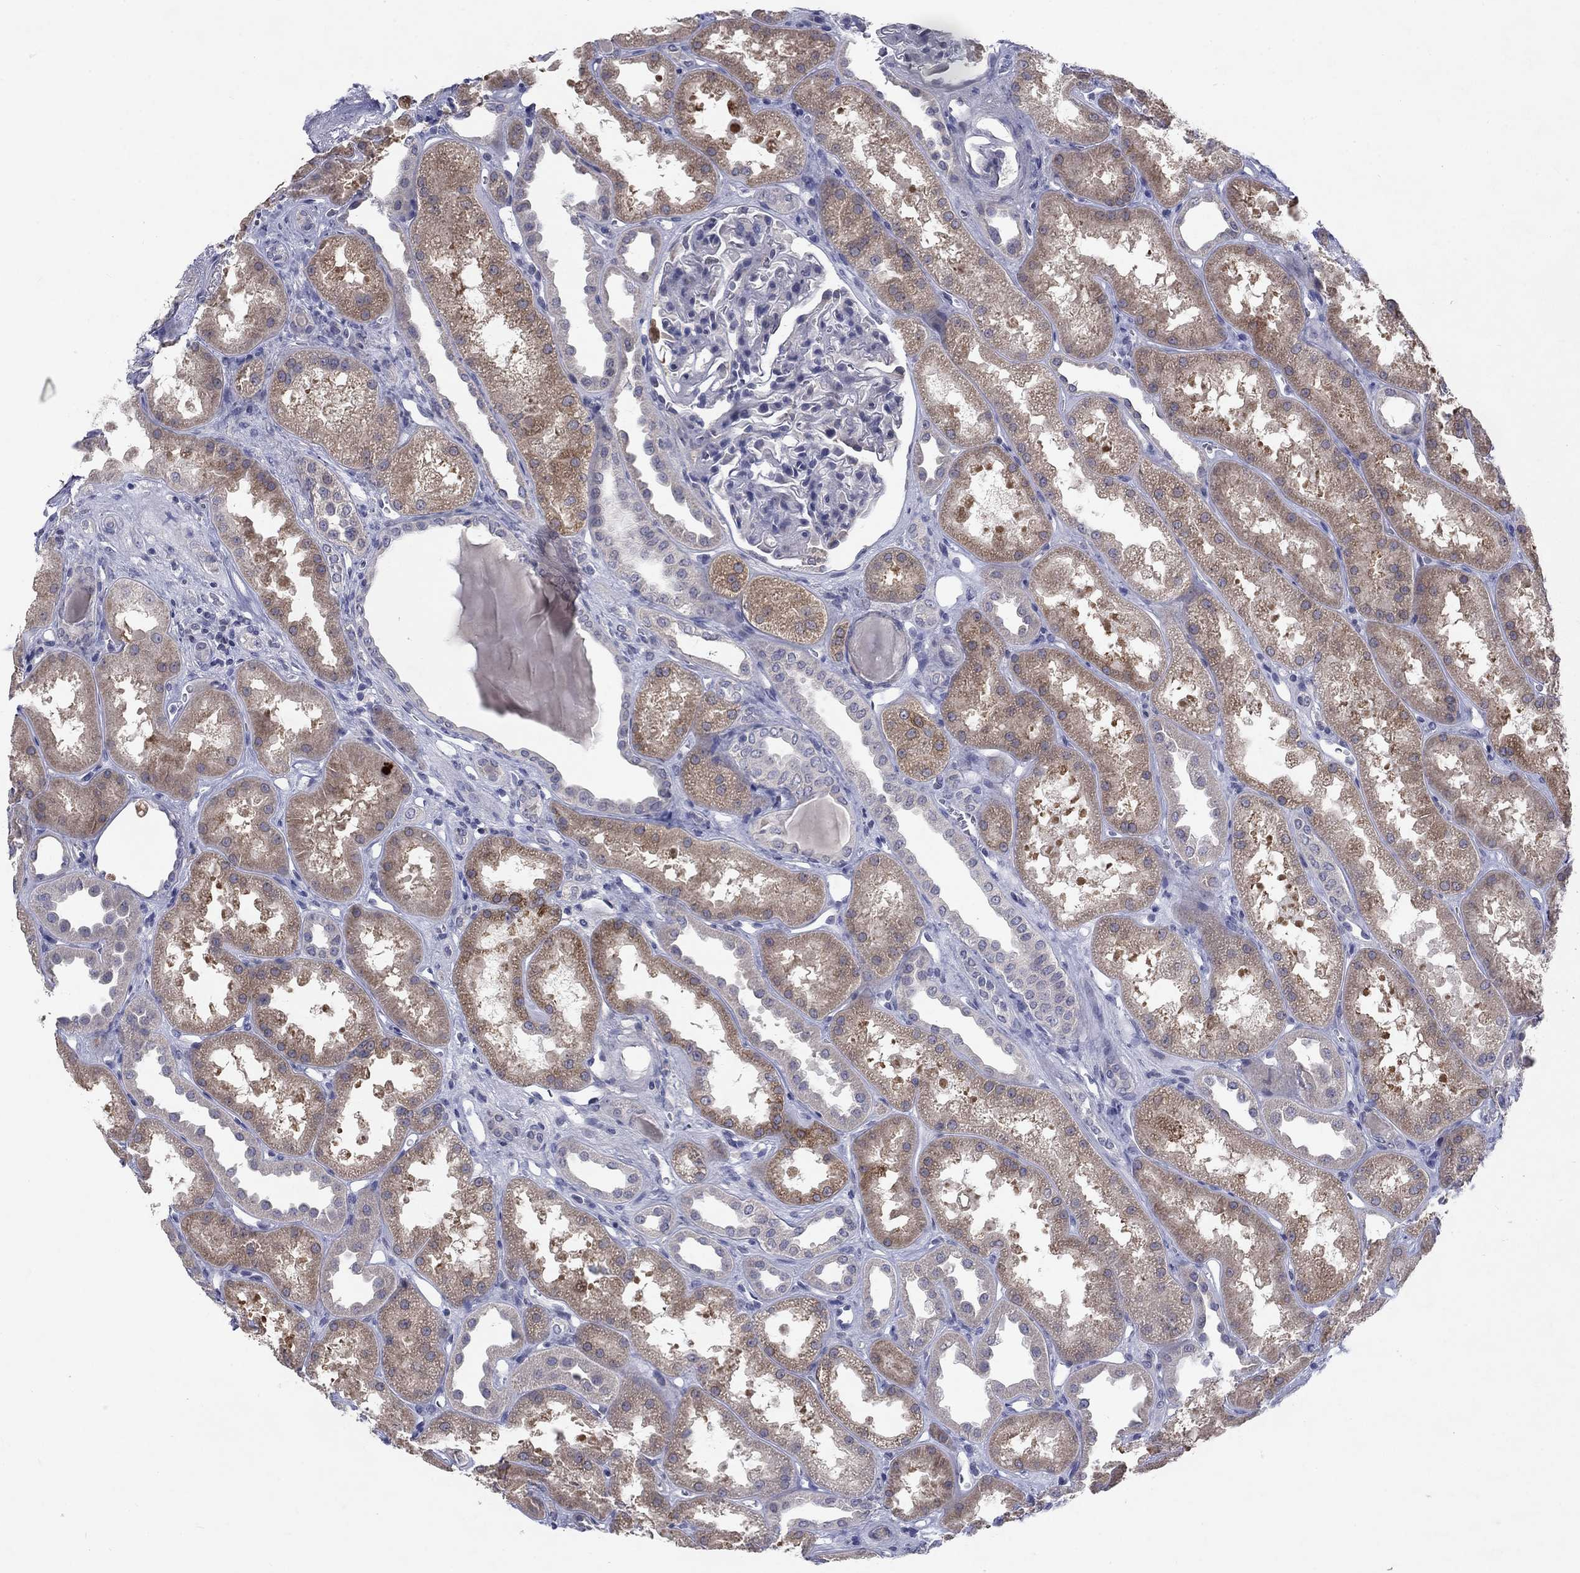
{"staining": {"intensity": "negative", "quantity": "none", "location": "none"}, "tissue": "kidney", "cell_type": "Cells in glomeruli", "image_type": "normal", "snomed": [{"axis": "morphology", "description": "Normal tissue, NOS"}, {"axis": "topography", "description": "Kidney"}], "caption": "Immunohistochemistry (IHC) image of normal kidney stained for a protein (brown), which shows no positivity in cells in glomeruli. Nuclei are stained in blue.", "gene": "CACNA1A", "patient": {"sex": "male", "age": 61}}